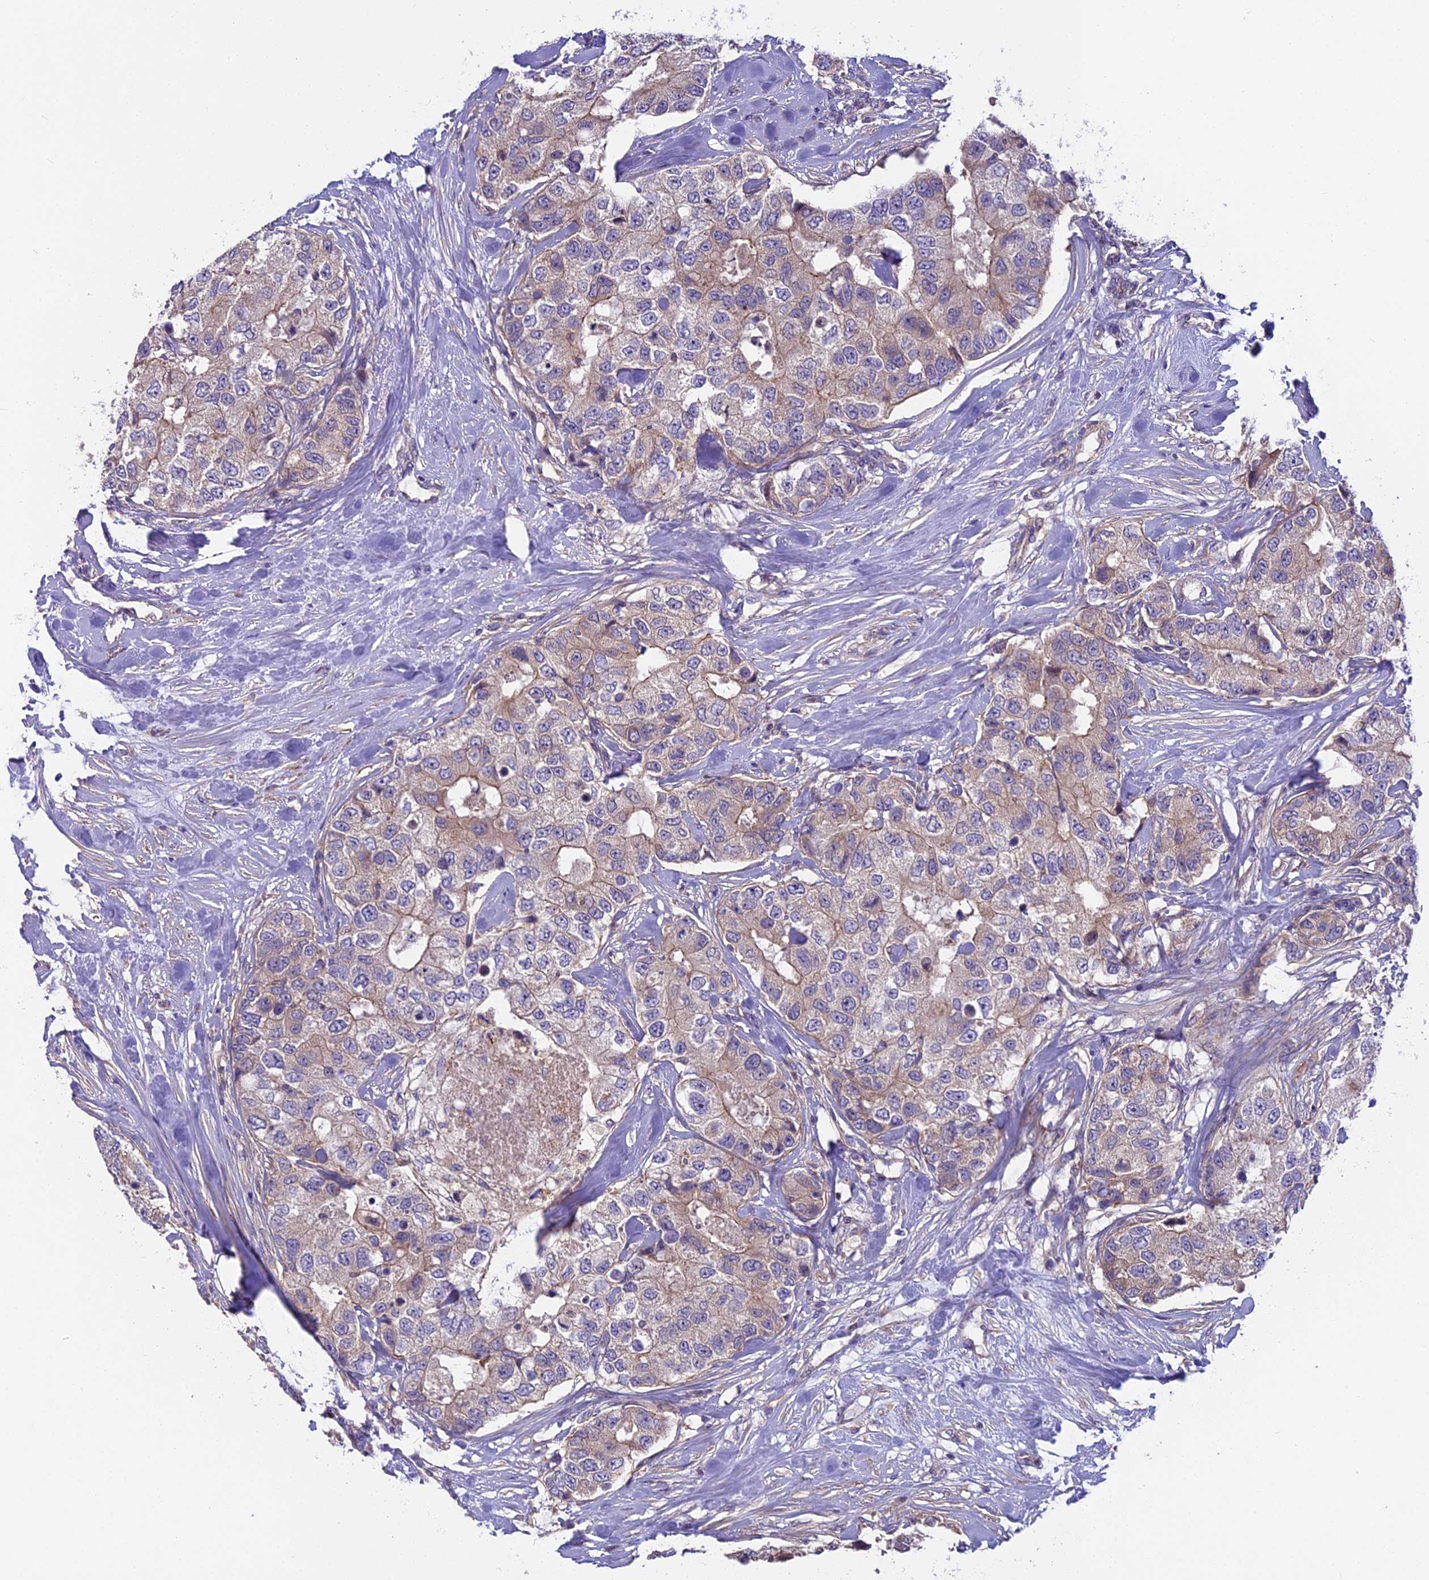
{"staining": {"intensity": "moderate", "quantity": "25%-75%", "location": "cytoplasmic/membranous"}, "tissue": "breast cancer", "cell_type": "Tumor cells", "image_type": "cancer", "snomed": [{"axis": "morphology", "description": "Duct carcinoma"}, {"axis": "topography", "description": "Breast"}], "caption": "This image demonstrates immunohistochemistry (IHC) staining of human breast intraductal carcinoma, with medium moderate cytoplasmic/membranous positivity in about 25%-75% of tumor cells.", "gene": "FAM98C", "patient": {"sex": "female", "age": 62}}